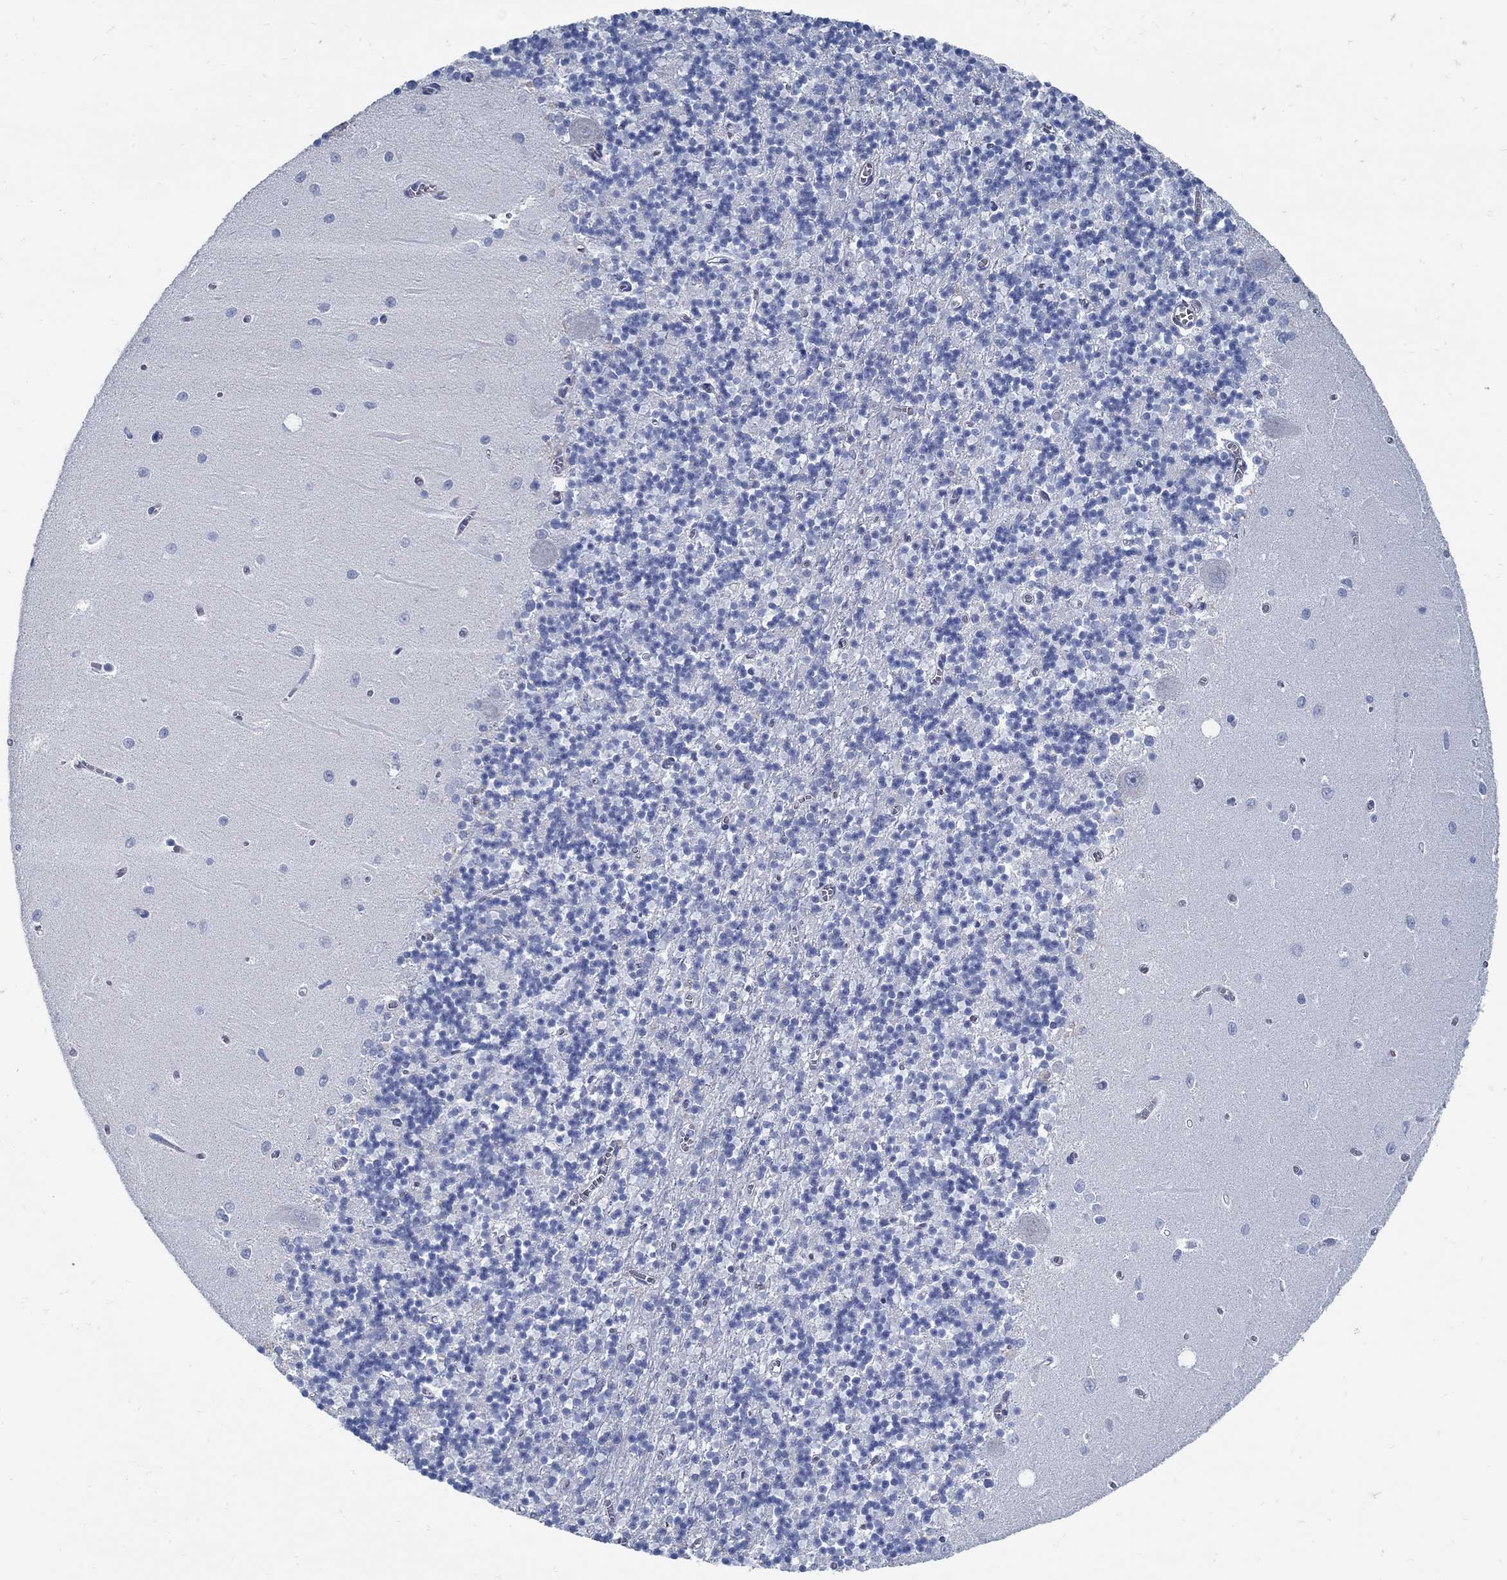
{"staining": {"intensity": "negative", "quantity": "none", "location": "none"}, "tissue": "cerebellum", "cell_type": "Cells in granular layer", "image_type": "normal", "snomed": [{"axis": "morphology", "description": "Normal tissue, NOS"}, {"axis": "topography", "description": "Cerebellum"}], "caption": "The immunohistochemistry (IHC) micrograph has no significant staining in cells in granular layer of cerebellum.", "gene": "C15orf39", "patient": {"sex": "female", "age": 64}}